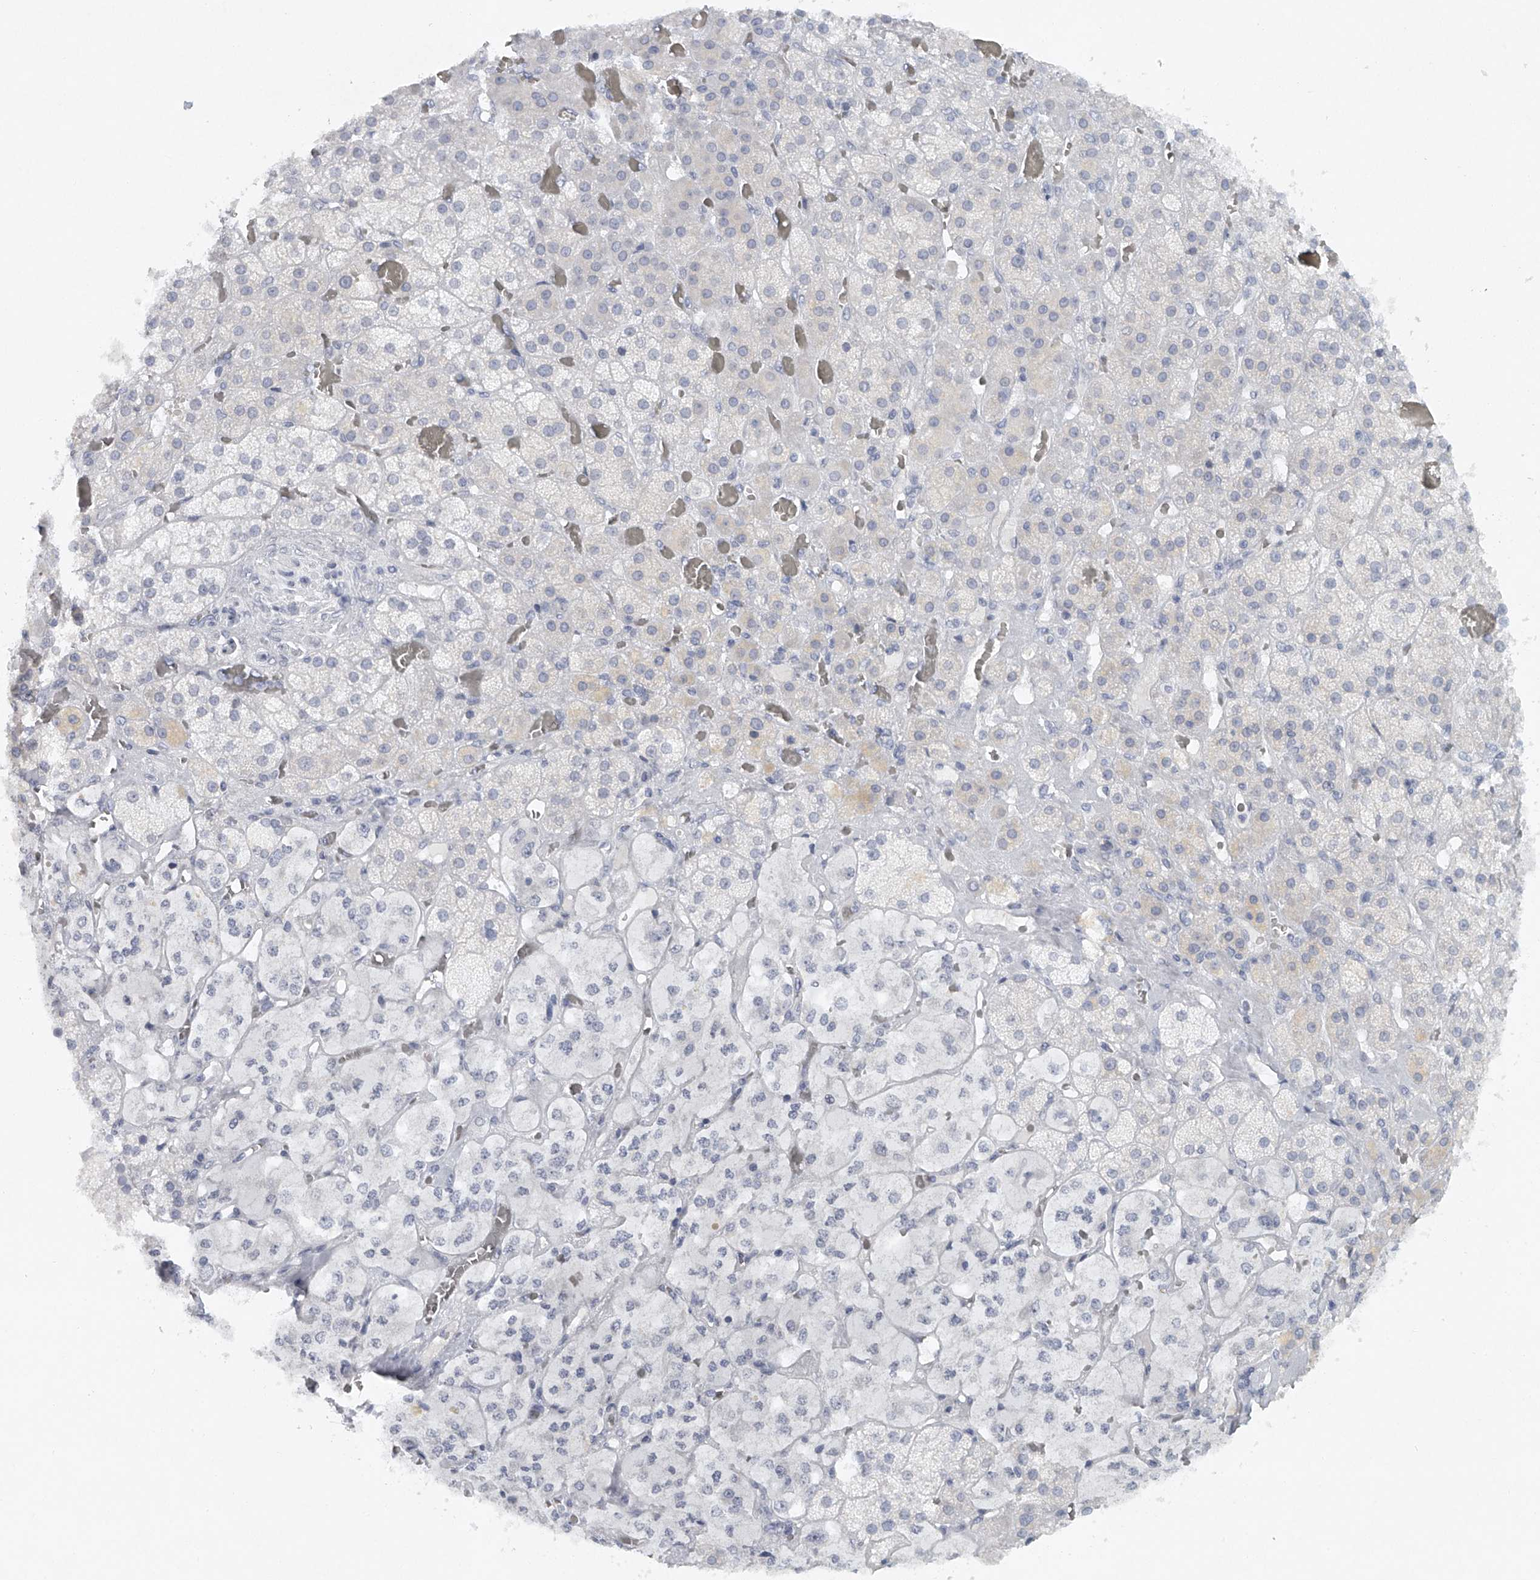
{"staining": {"intensity": "negative", "quantity": "none", "location": "none"}, "tissue": "adrenal gland", "cell_type": "Glandular cells", "image_type": "normal", "snomed": [{"axis": "morphology", "description": "Normal tissue, NOS"}, {"axis": "topography", "description": "Adrenal gland"}], "caption": "An IHC micrograph of normal adrenal gland is shown. There is no staining in glandular cells of adrenal gland. (DAB immunohistochemistry, high magnification).", "gene": "FAT2", "patient": {"sex": "male", "age": 57}}